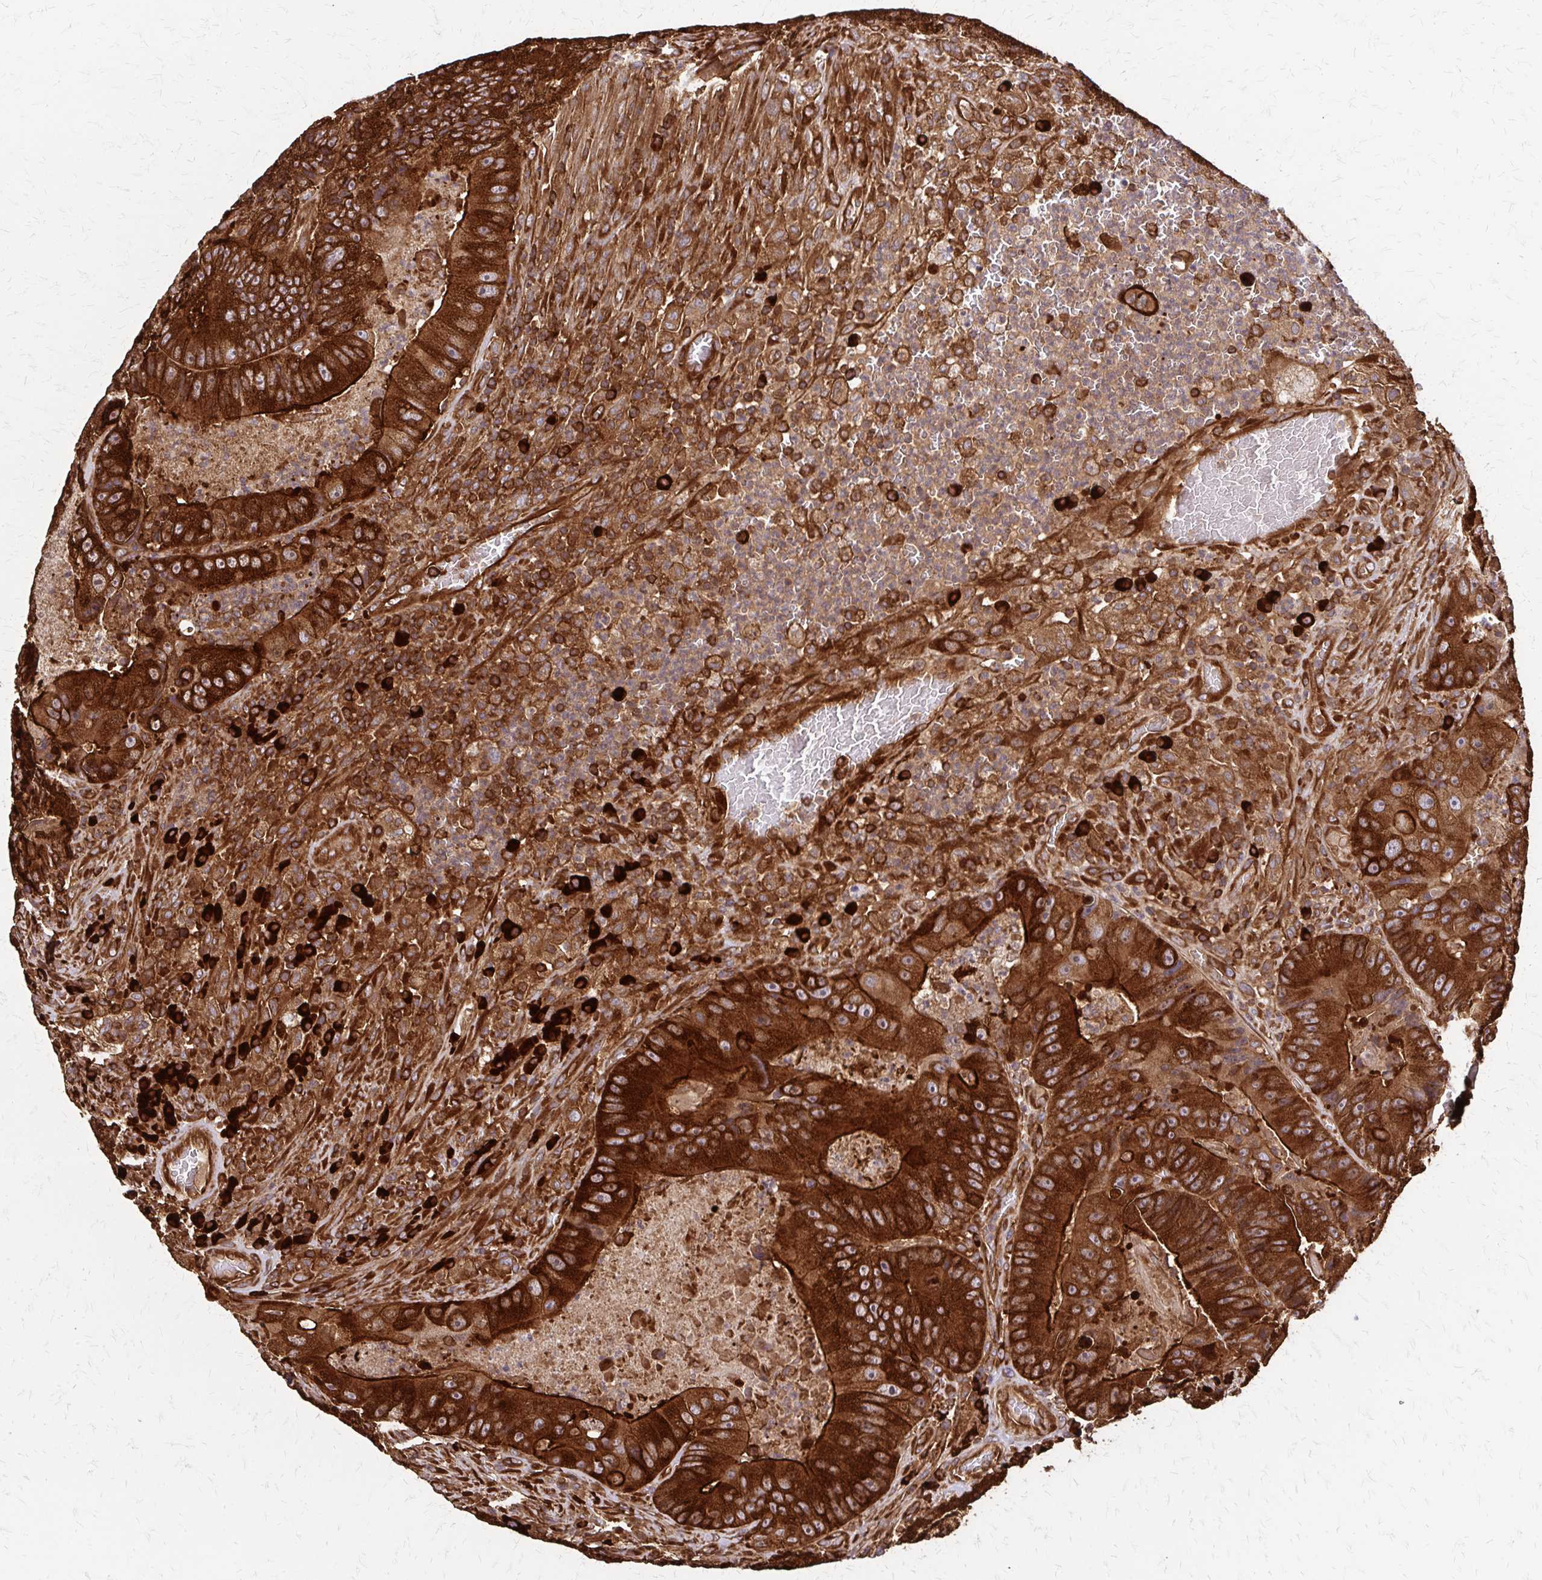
{"staining": {"intensity": "strong", "quantity": ">75%", "location": "cytoplasmic/membranous"}, "tissue": "colorectal cancer", "cell_type": "Tumor cells", "image_type": "cancer", "snomed": [{"axis": "morphology", "description": "Adenocarcinoma, NOS"}, {"axis": "topography", "description": "Colon"}], "caption": "A high-resolution image shows immunohistochemistry (IHC) staining of adenocarcinoma (colorectal), which exhibits strong cytoplasmic/membranous expression in approximately >75% of tumor cells.", "gene": "EEF2", "patient": {"sex": "female", "age": 86}}